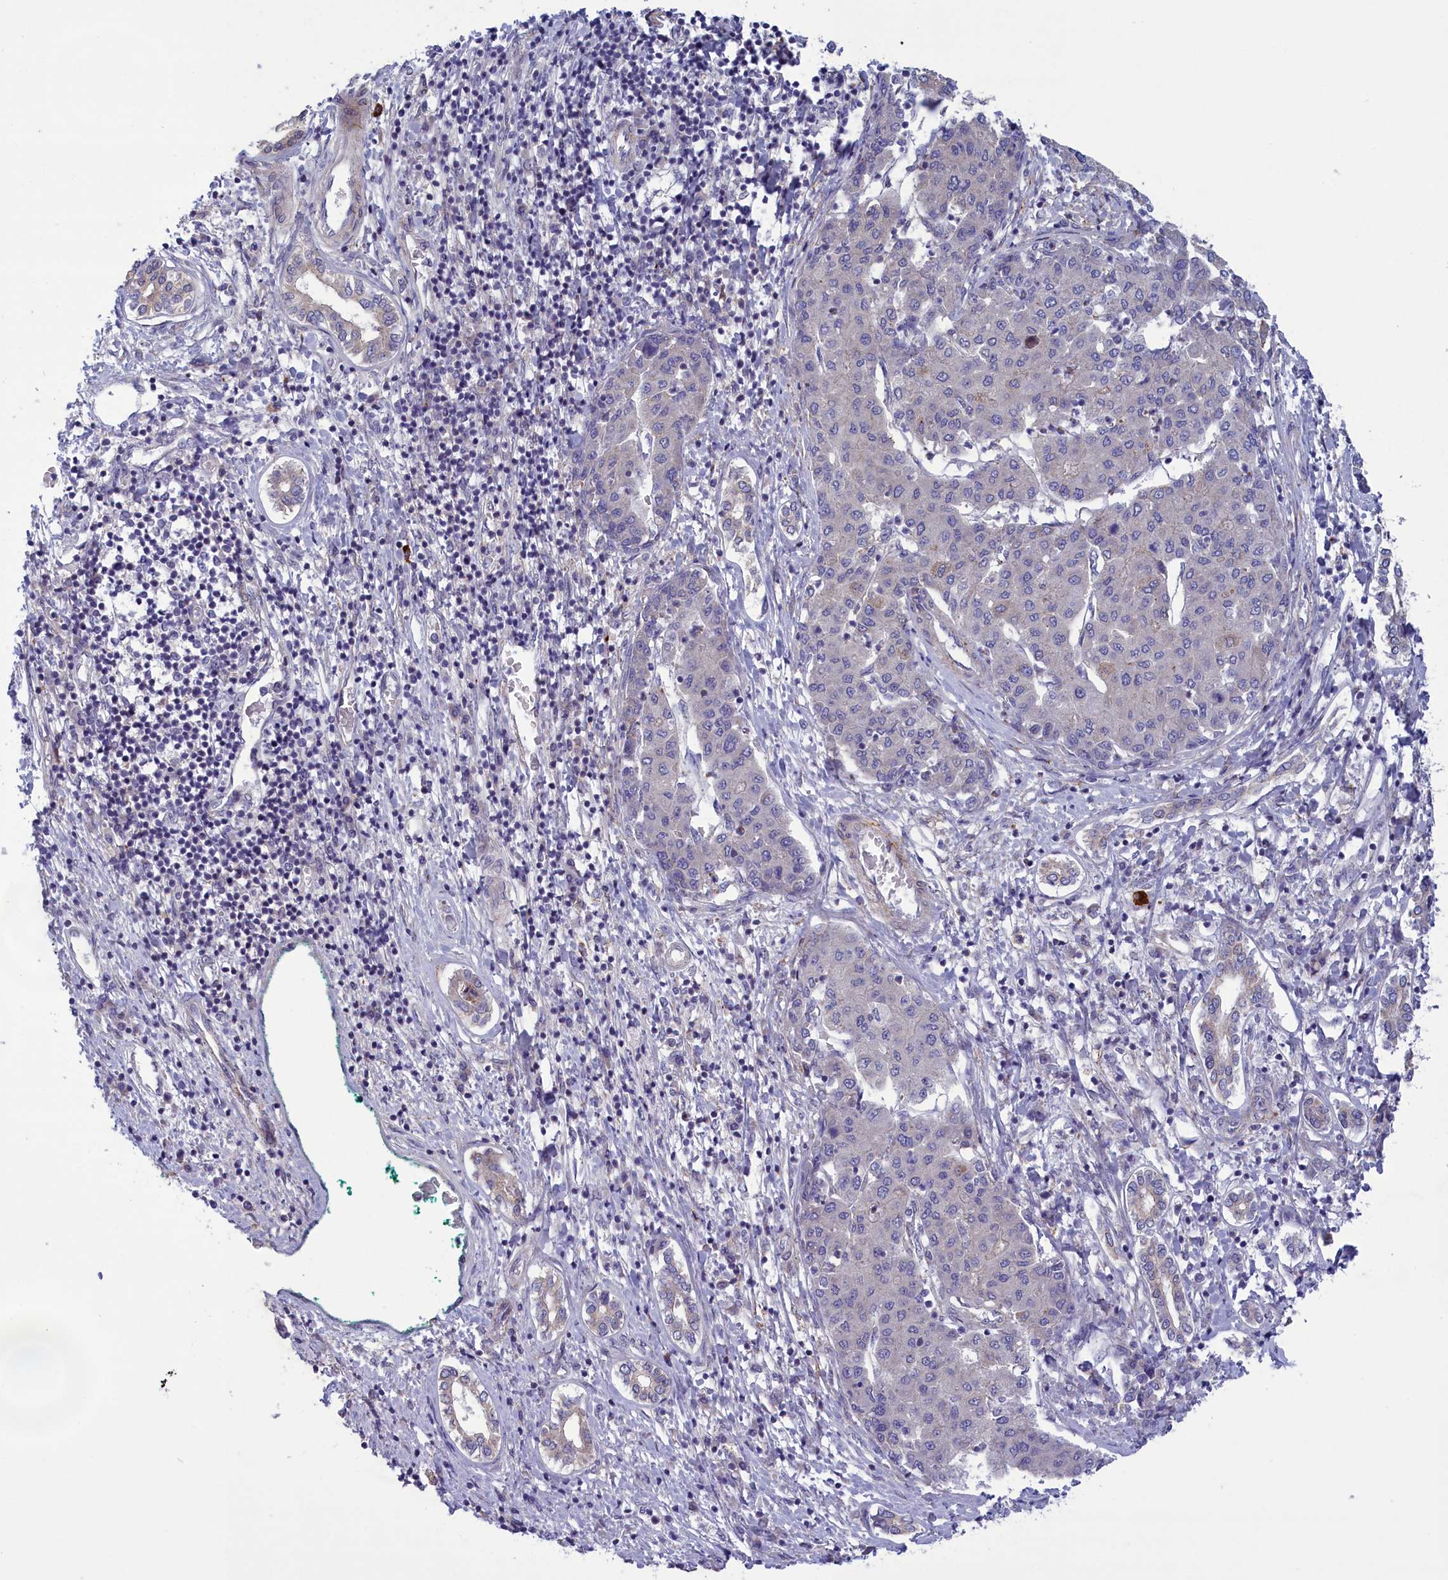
{"staining": {"intensity": "negative", "quantity": "none", "location": "none"}, "tissue": "liver cancer", "cell_type": "Tumor cells", "image_type": "cancer", "snomed": [{"axis": "morphology", "description": "Carcinoma, Hepatocellular, NOS"}, {"axis": "topography", "description": "Liver"}], "caption": "A histopathology image of liver hepatocellular carcinoma stained for a protein demonstrates no brown staining in tumor cells.", "gene": "CORO2A", "patient": {"sex": "male", "age": 65}}